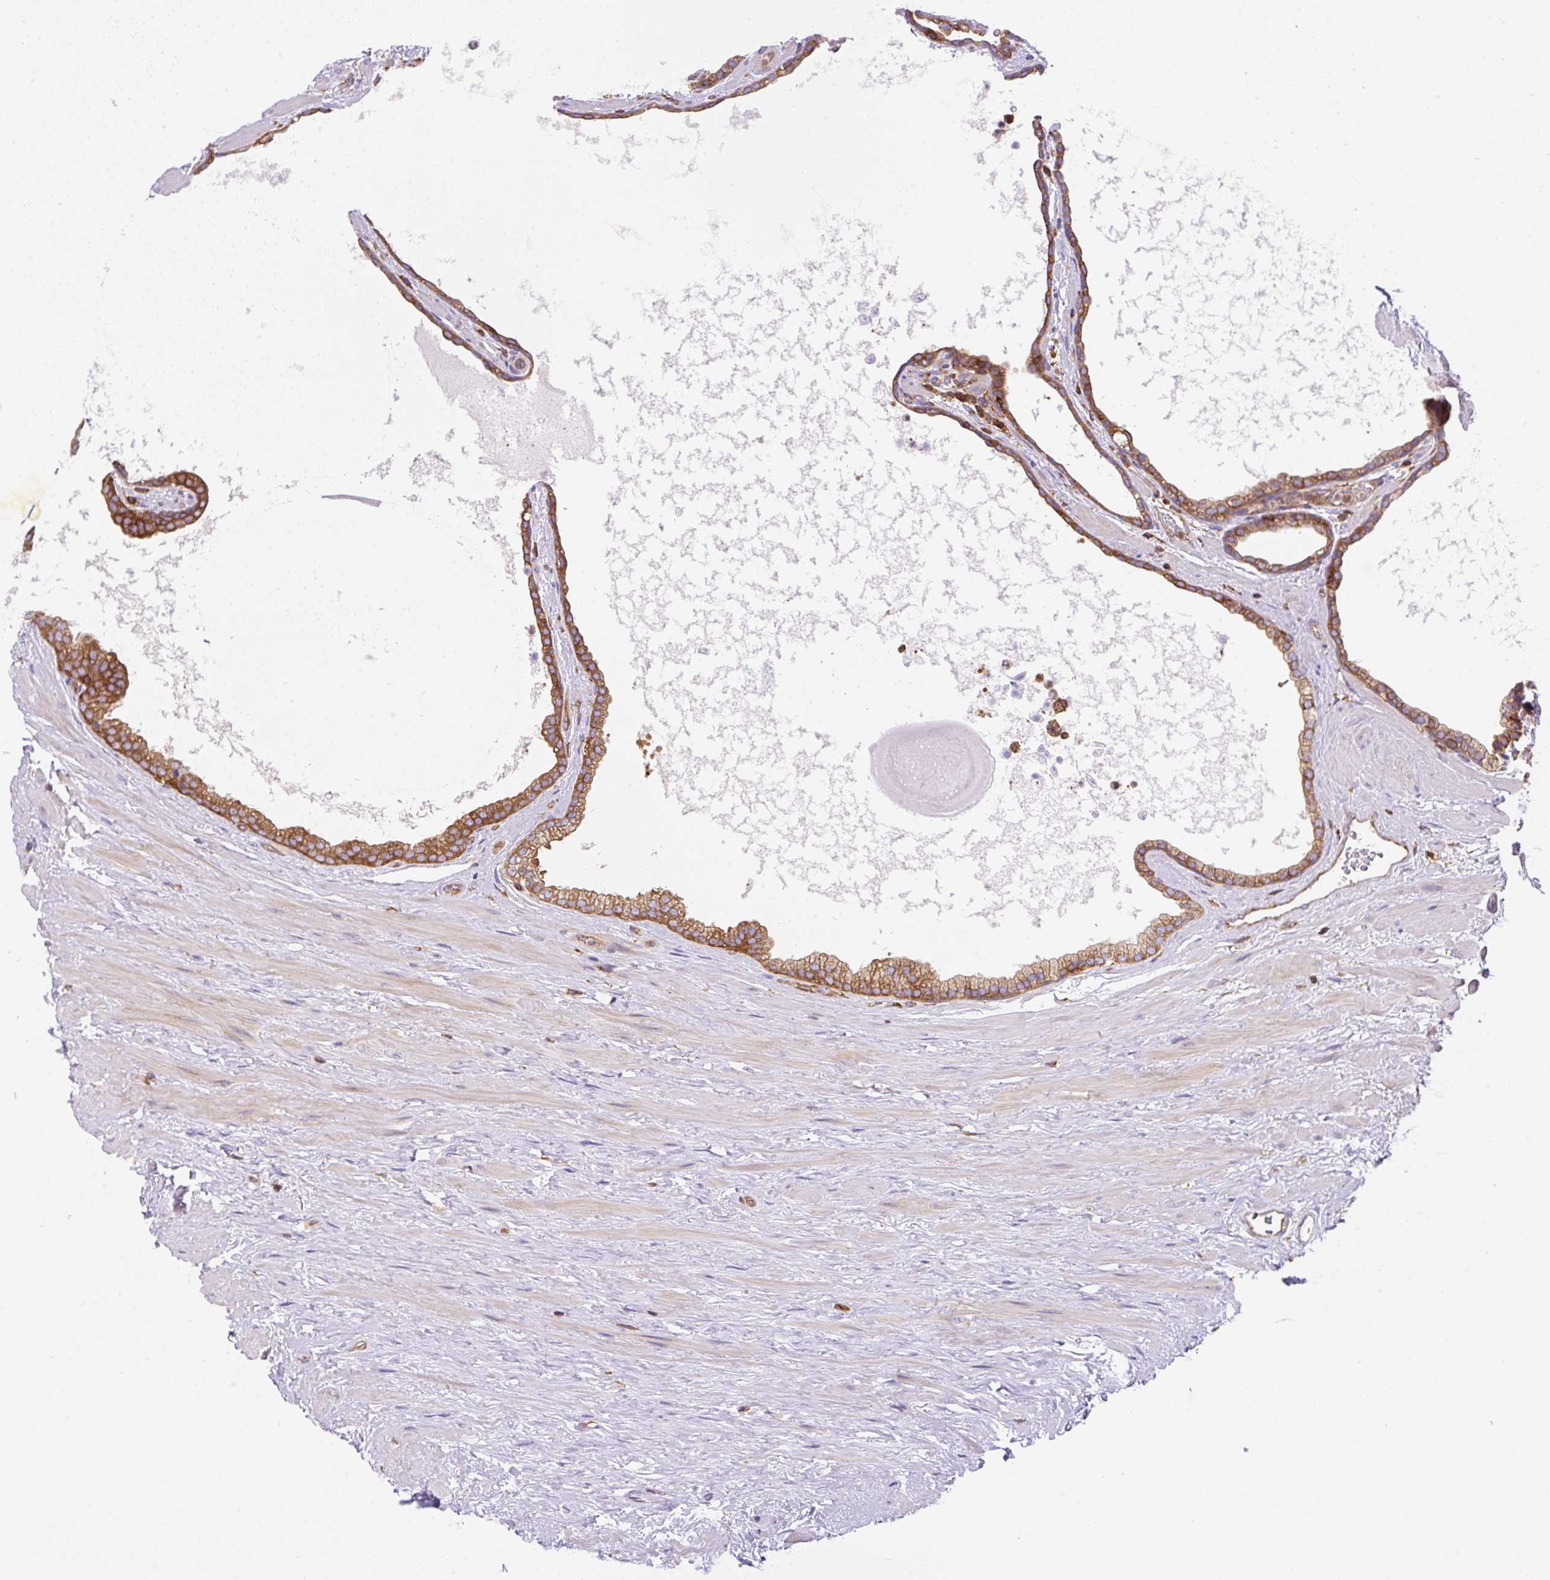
{"staining": {"intensity": "moderate", "quantity": ">75%", "location": "cytoplasmic/membranous"}, "tissue": "prostate", "cell_type": "Glandular cells", "image_type": "normal", "snomed": [{"axis": "morphology", "description": "Normal tissue, NOS"}, {"axis": "topography", "description": "Prostate"}], "caption": "Moderate cytoplasmic/membranous expression for a protein is seen in approximately >75% of glandular cells of normal prostate using immunohistochemistry.", "gene": "DNM2", "patient": {"sex": "male", "age": 48}}